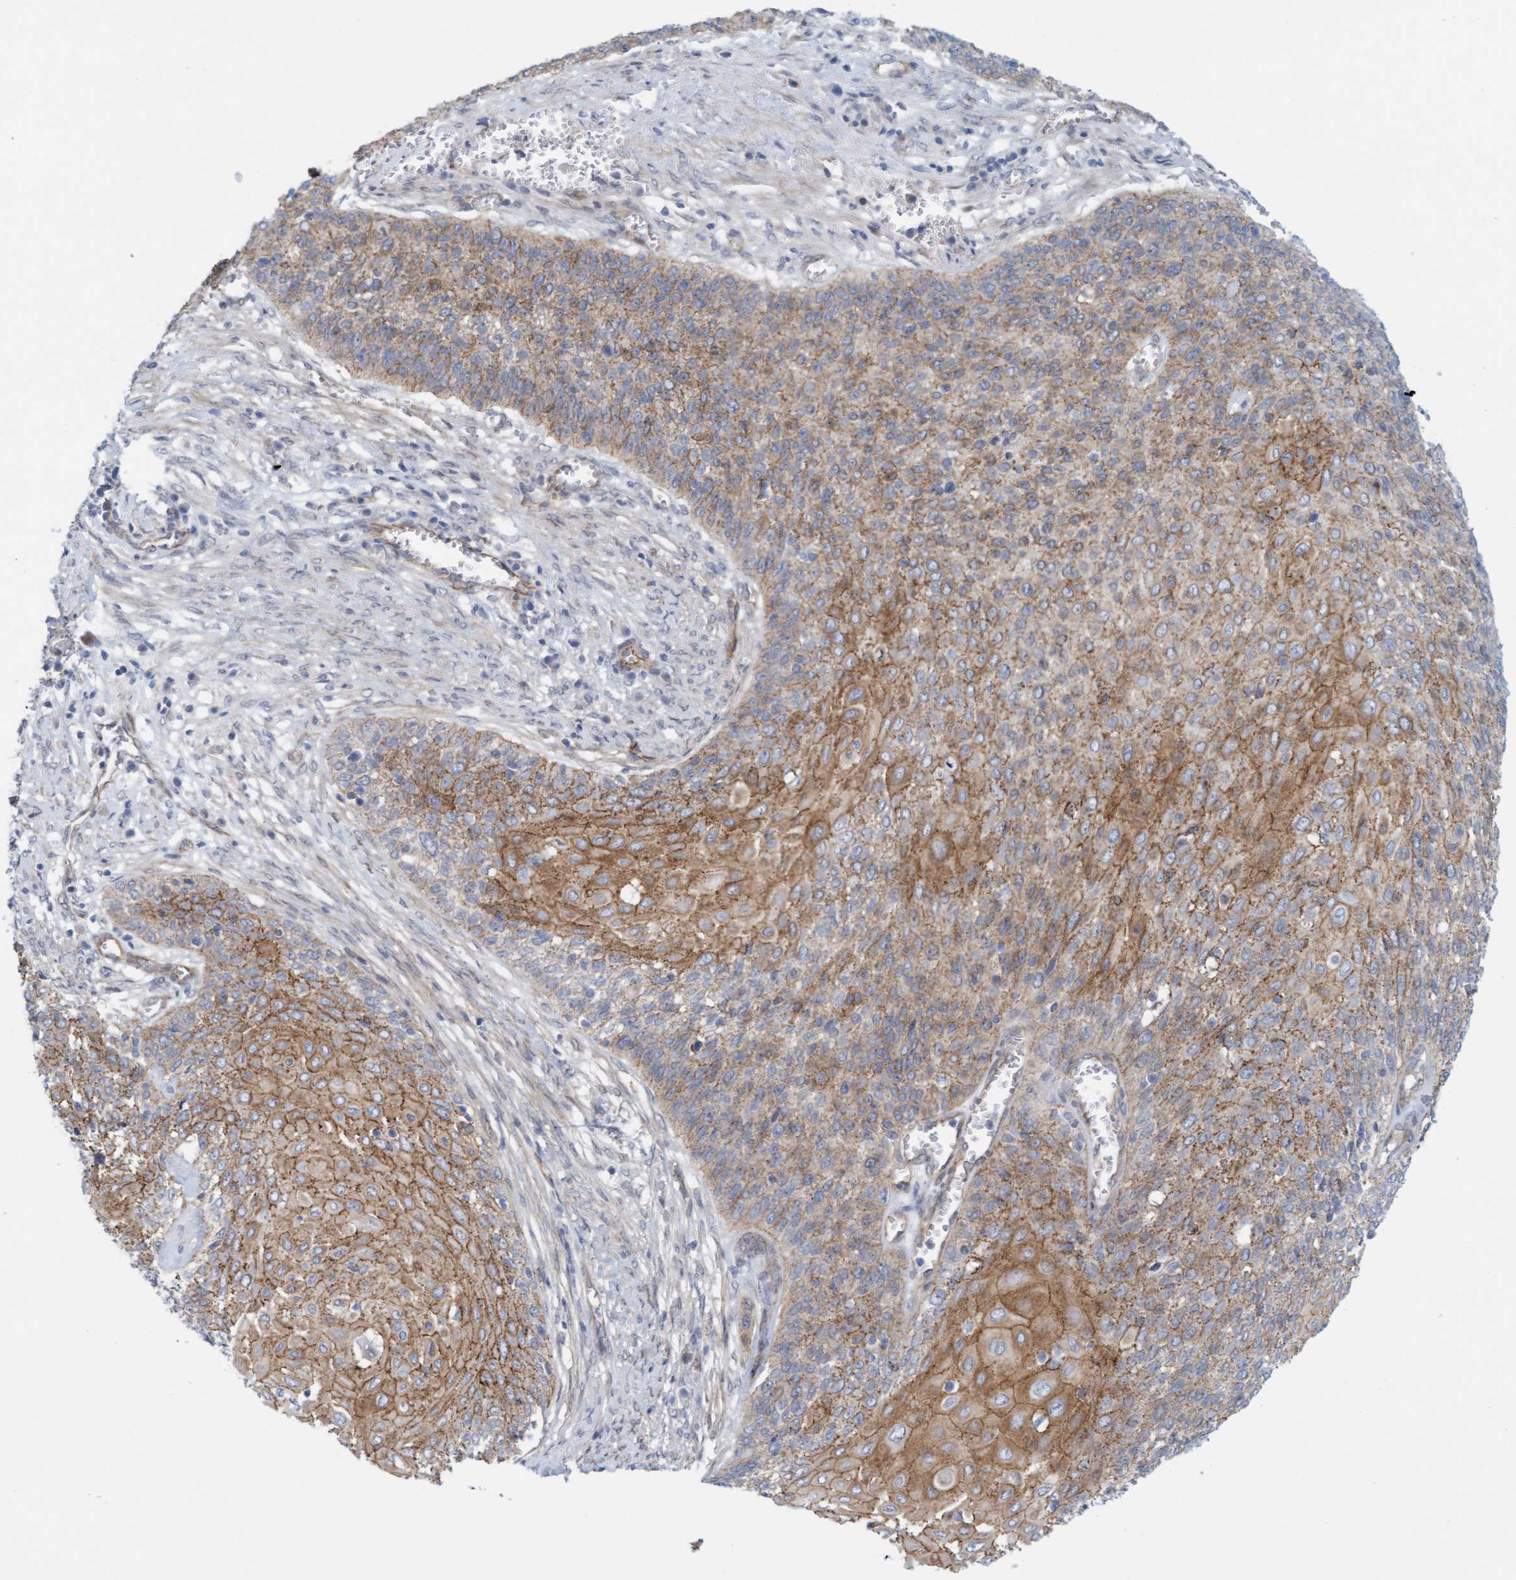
{"staining": {"intensity": "moderate", "quantity": "25%-75%", "location": "cytoplasmic/membranous"}, "tissue": "cervical cancer", "cell_type": "Tumor cells", "image_type": "cancer", "snomed": [{"axis": "morphology", "description": "Squamous cell carcinoma, NOS"}, {"axis": "topography", "description": "Cervix"}], "caption": "An image of human squamous cell carcinoma (cervical) stained for a protein reveals moderate cytoplasmic/membranous brown staining in tumor cells. Immunohistochemistry stains the protein in brown and the nuclei are stained blue.", "gene": "KRBA2", "patient": {"sex": "female", "age": 39}}